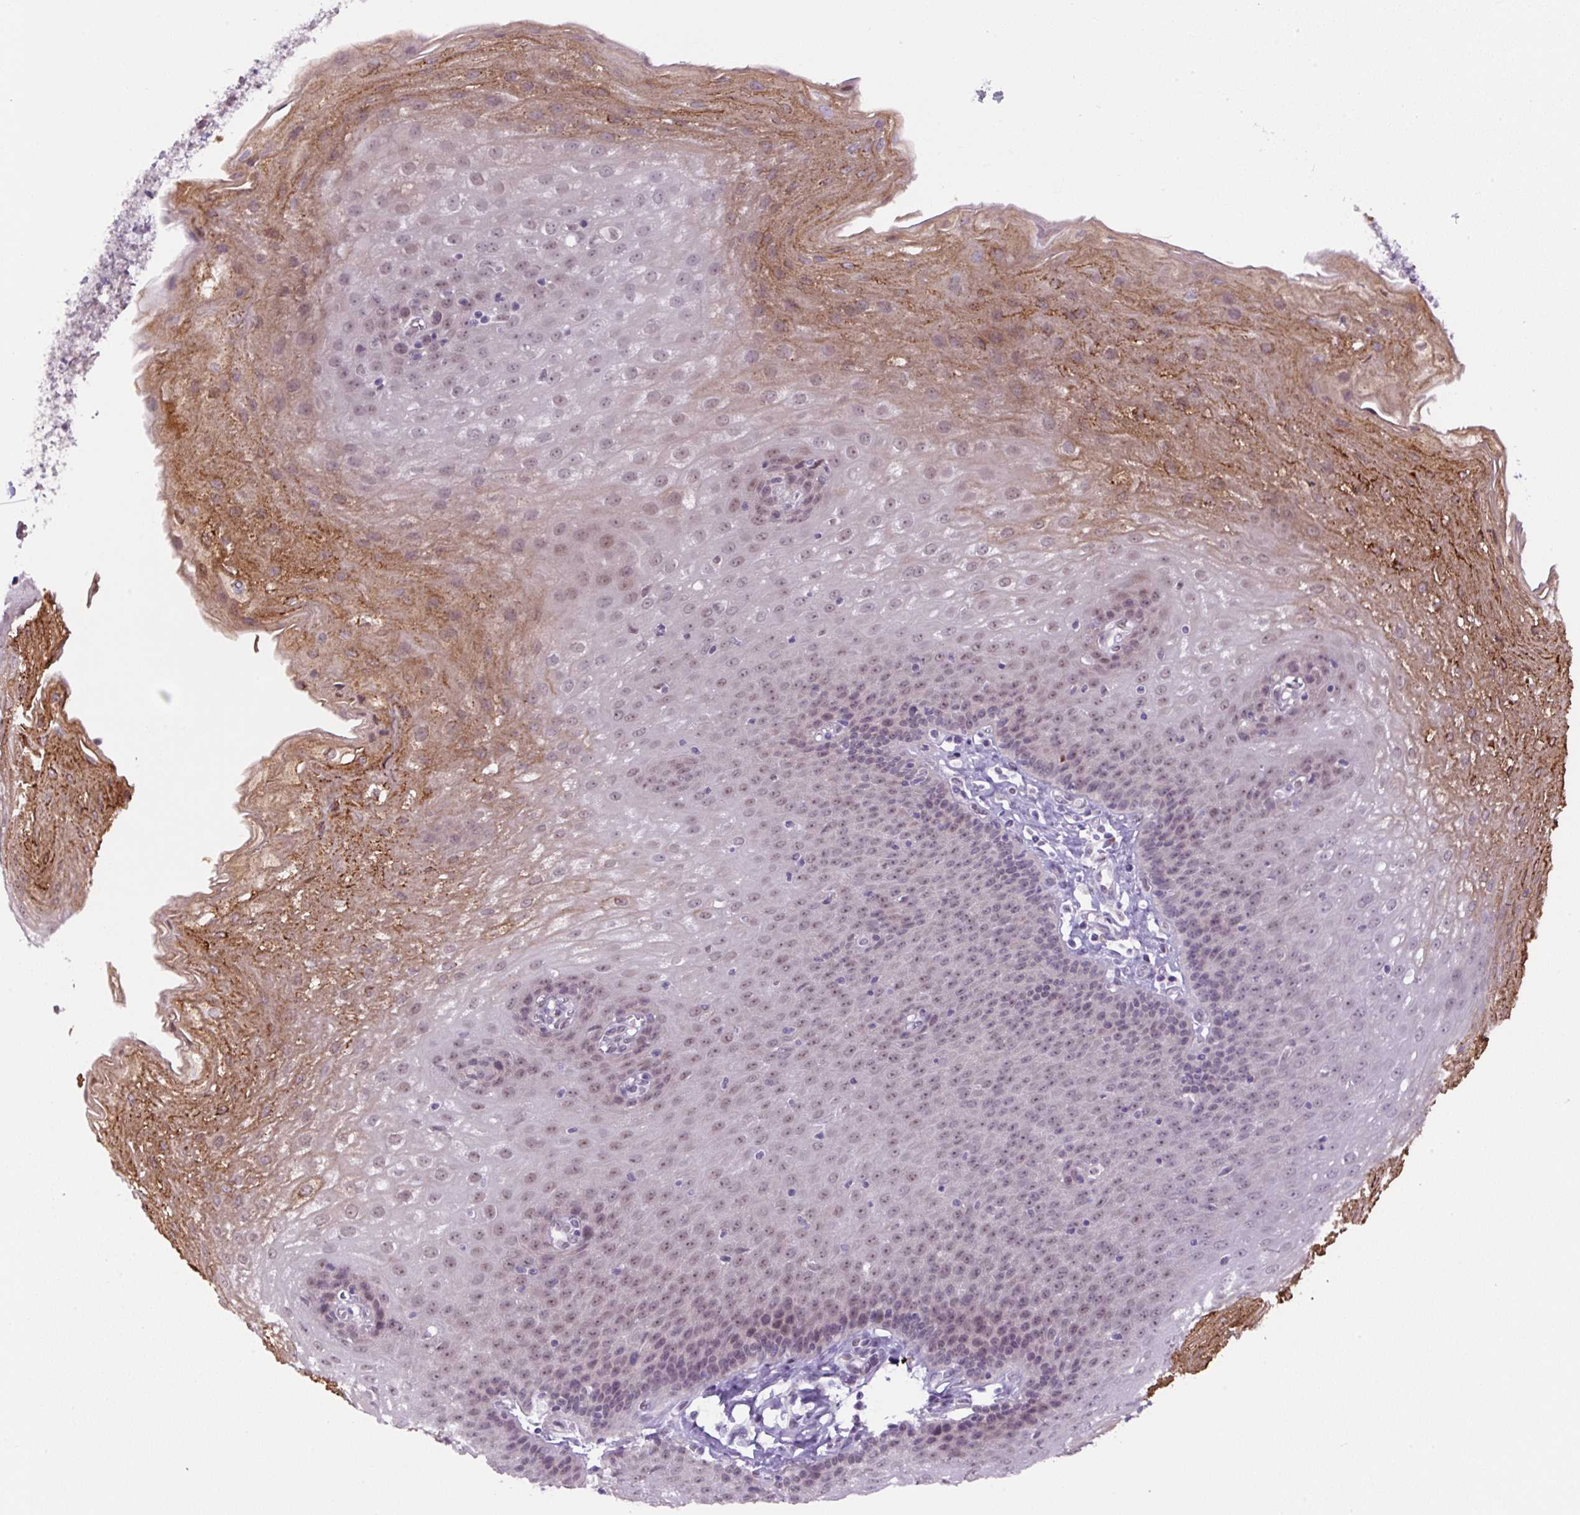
{"staining": {"intensity": "moderate", "quantity": "25%-75%", "location": "cytoplasmic/membranous,nuclear"}, "tissue": "esophagus", "cell_type": "Squamous epithelial cells", "image_type": "normal", "snomed": [{"axis": "morphology", "description": "Normal tissue, NOS"}, {"axis": "topography", "description": "Esophagus"}], "caption": "A brown stain shows moderate cytoplasmic/membranous,nuclear positivity of a protein in squamous epithelial cells of unremarkable human esophagus.", "gene": "RYBP", "patient": {"sex": "female", "age": 81}}